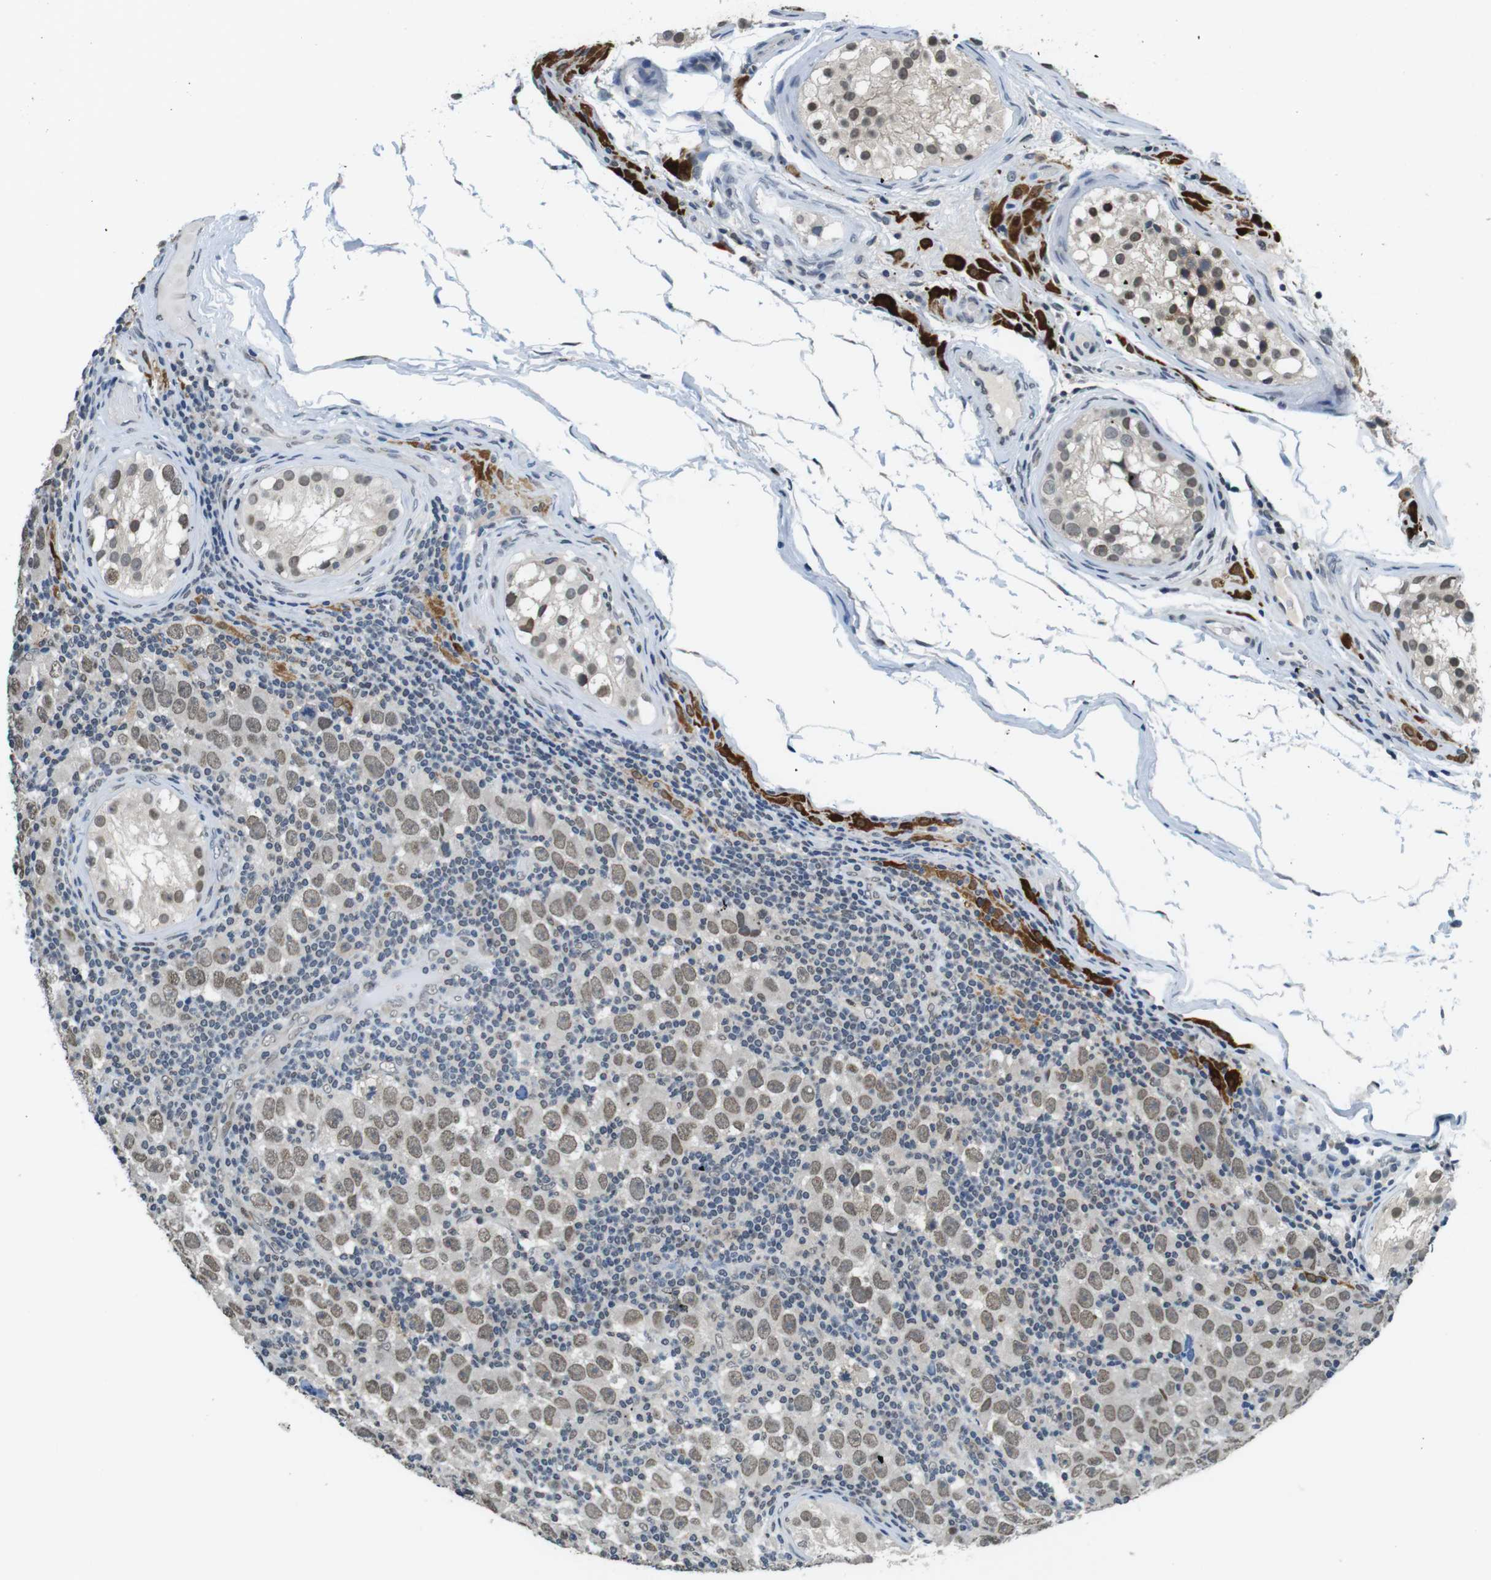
{"staining": {"intensity": "weak", "quantity": ">75%", "location": "nuclear"}, "tissue": "testis cancer", "cell_type": "Tumor cells", "image_type": "cancer", "snomed": [{"axis": "morphology", "description": "Carcinoma, Embryonal, NOS"}, {"axis": "topography", "description": "Testis"}], "caption": "Immunohistochemical staining of testis cancer displays low levels of weak nuclear protein expression in approximately >75% of tumor cells. The protein of interest is stained brown, and the nuclei are stained in blue (DAB (3,3'-diaminobenzidine) IHC with brightfield microscopy, high magnification).", "gene": "NEK4", "patient": {"sex": "male", "age": 21}}